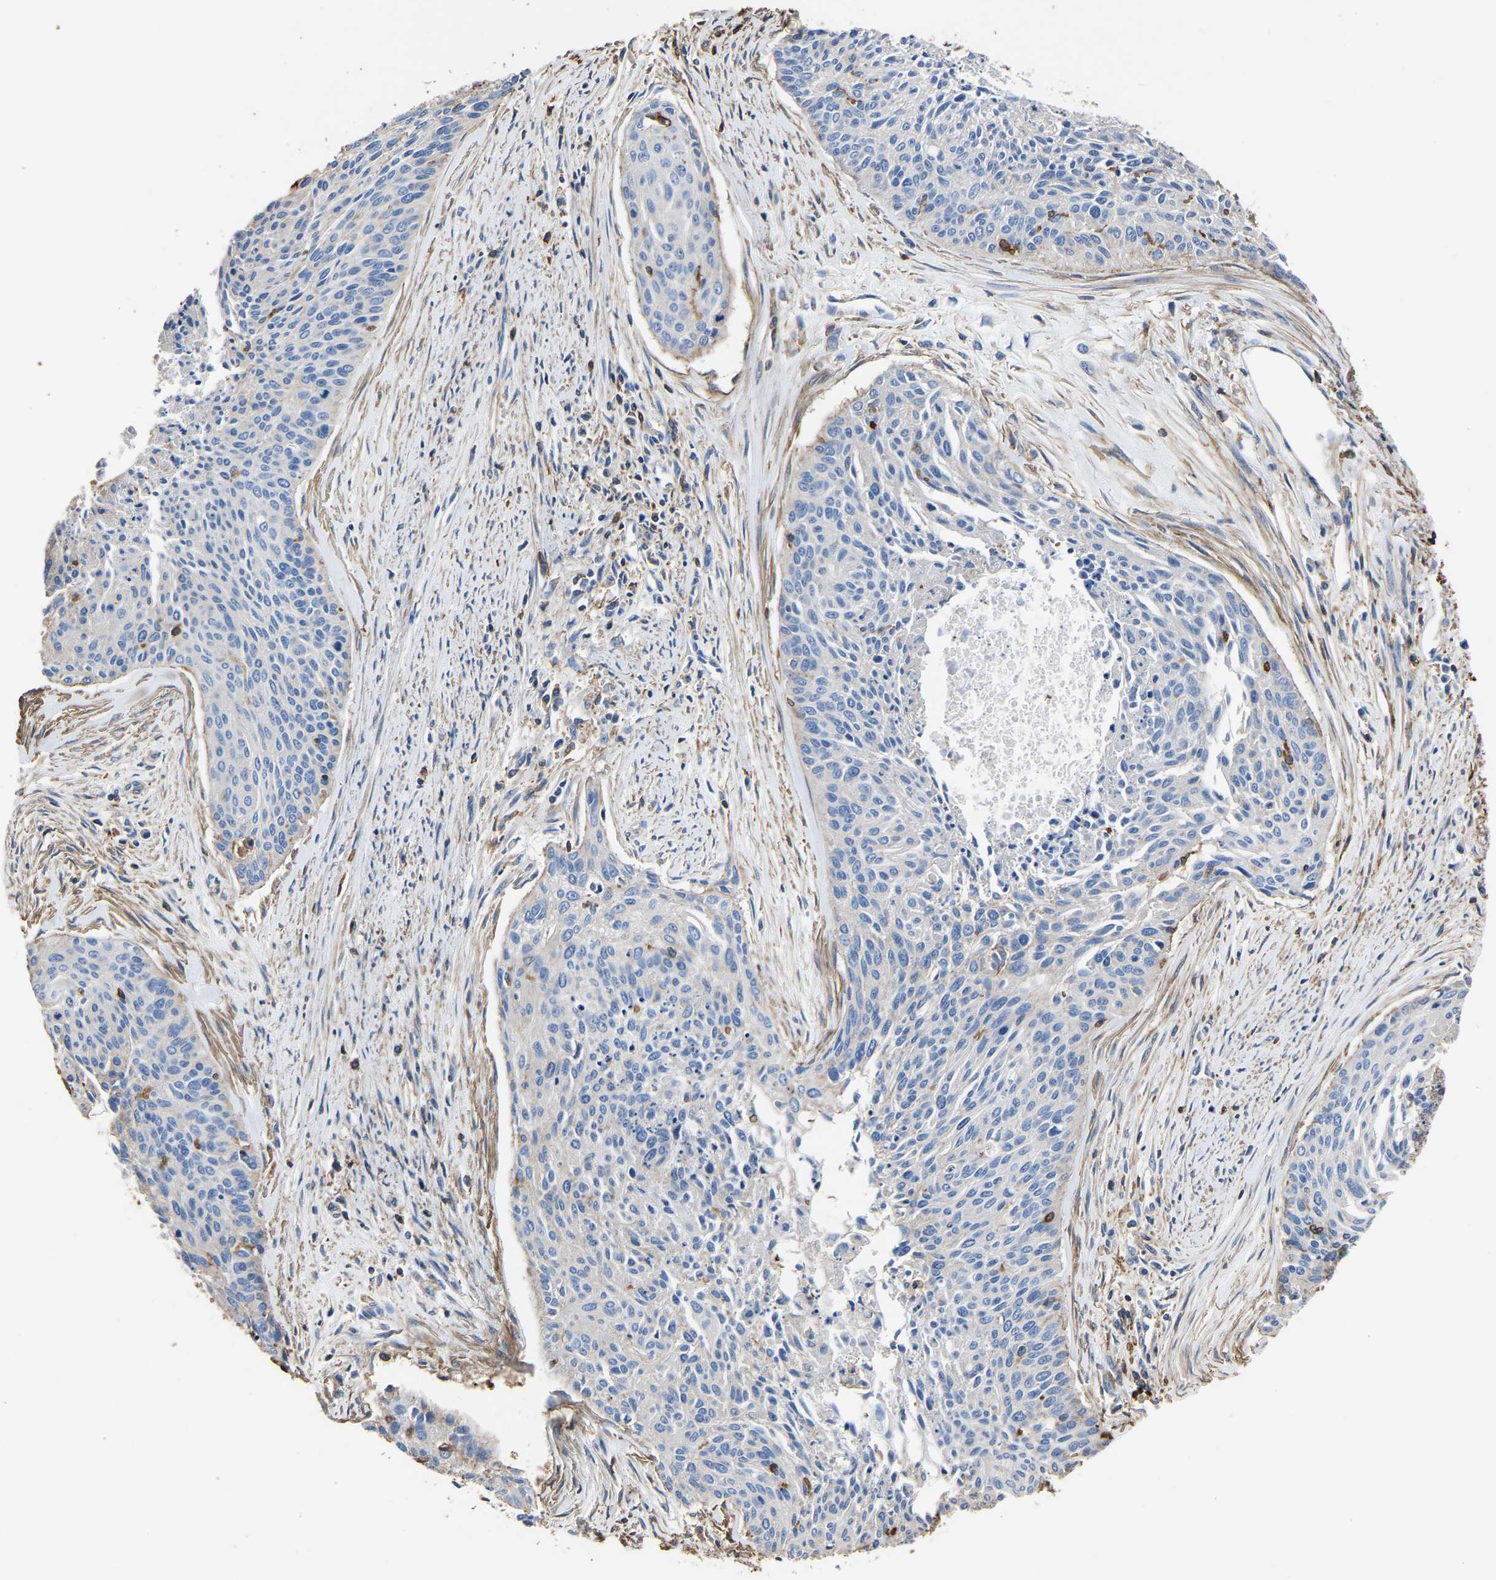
{"staining": {"intensity": "negative", "quantity": "none", "location": "none"}, "tissue": "cervical cancer", "cell_type": "Tumor cells", "image_type": "cancer", "snomed": [{"axis": "morphology", "description": "Squamous cell carcinoma, NOS"}, {"axis": "topography", "description": "Cervix"}], "caption": "Immunohistochemical staining of human cervical squamous cell carcinoma shows no significant positivity in tumor cells. (Stains: DAB immunohistochemistry with hematoxylin counter stain, Microscopy: brightfield microscopy at high magnification).", "gene": "ARMT1", "patient": {"sex": "female", "age": 55}}